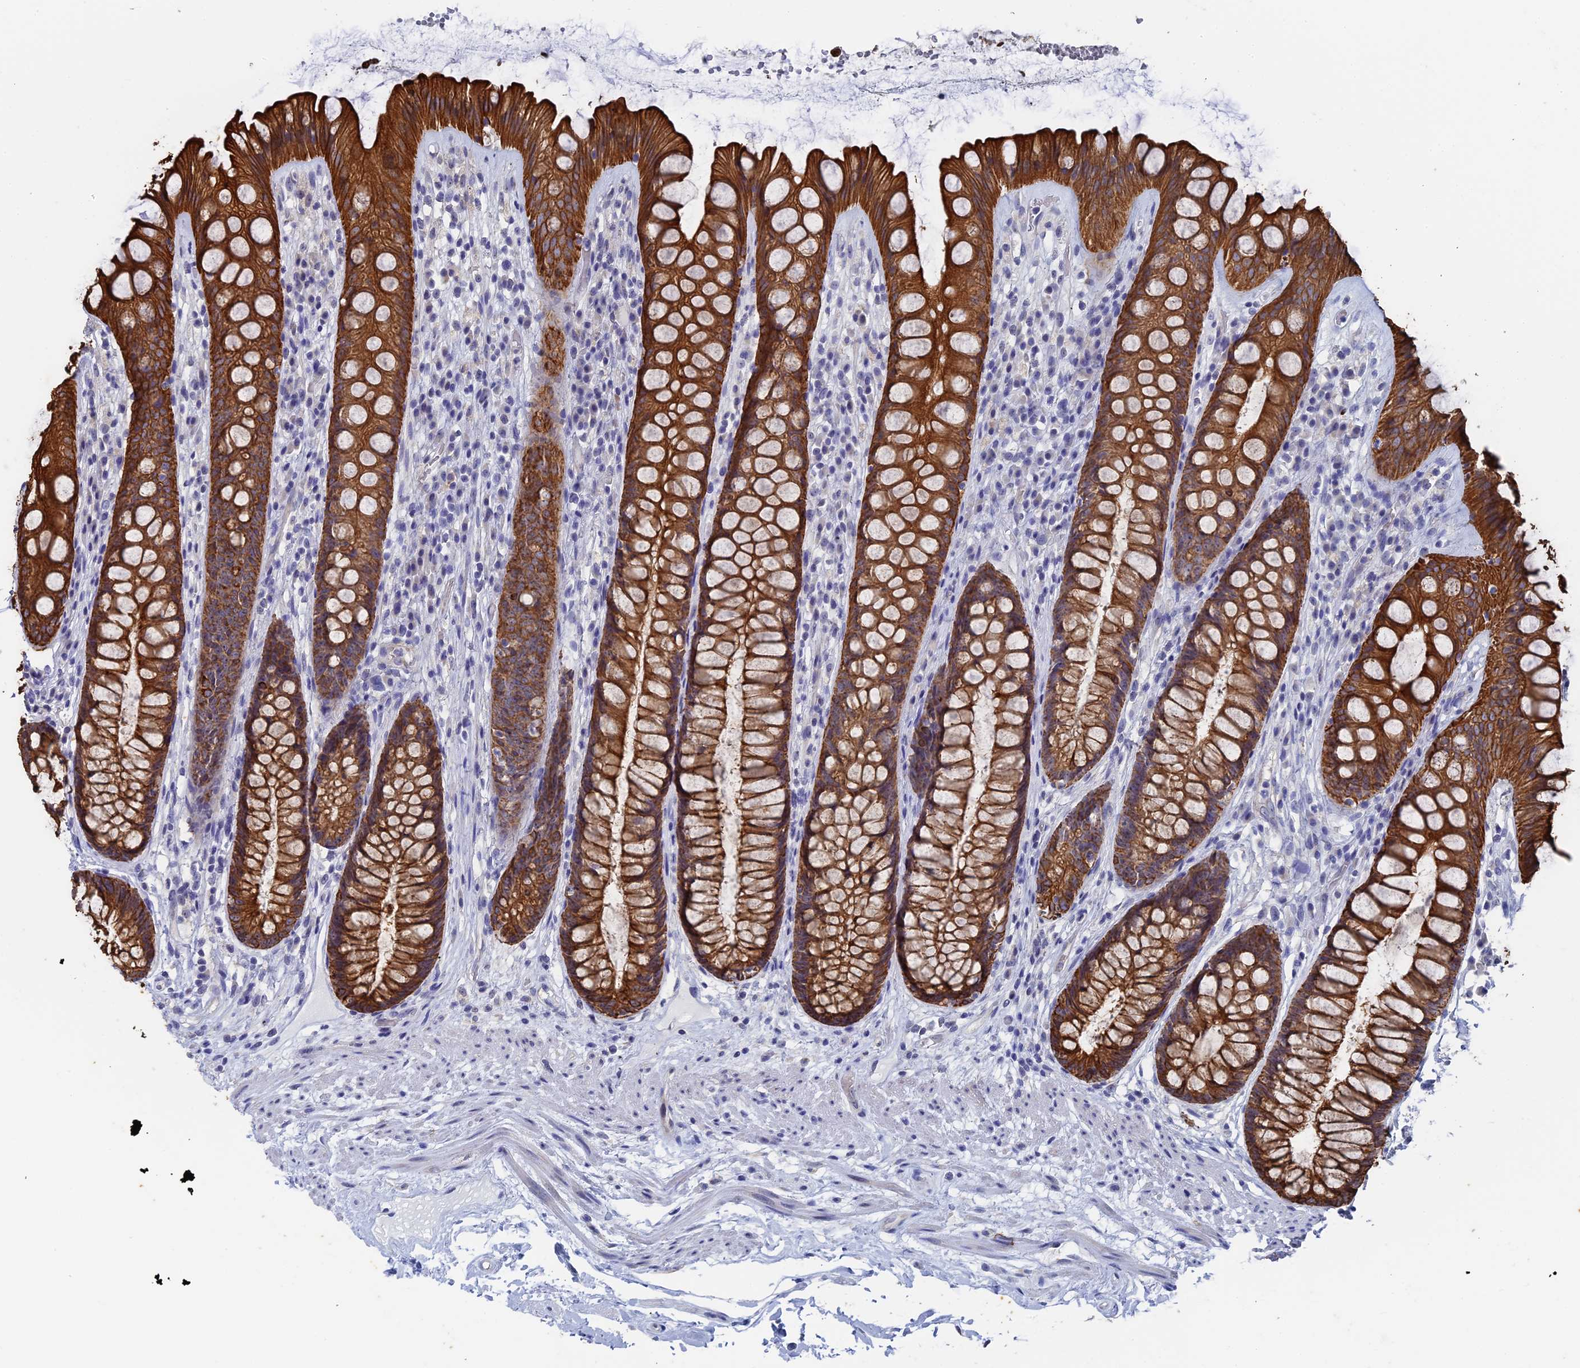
{"staining": {"intensity": "strong", "quantity": ">75%", "location": "cytoplasmic/membranous"}, "tissue": "rectum", "cell_type": "Glandular cells", "image_type": "normal", "snomed": [{"axis": "morphology", "description": "Normal tissue, NOS"}, {"axis": "topography", "description": "Rectum"}], "caption": "A brown stain shows strong cytoplasmic/membranous positivity of a protein in glandular cells of normal human rectum.", "gene": "SRFBP1", "patient": {"sex": "male", "age": 74}}